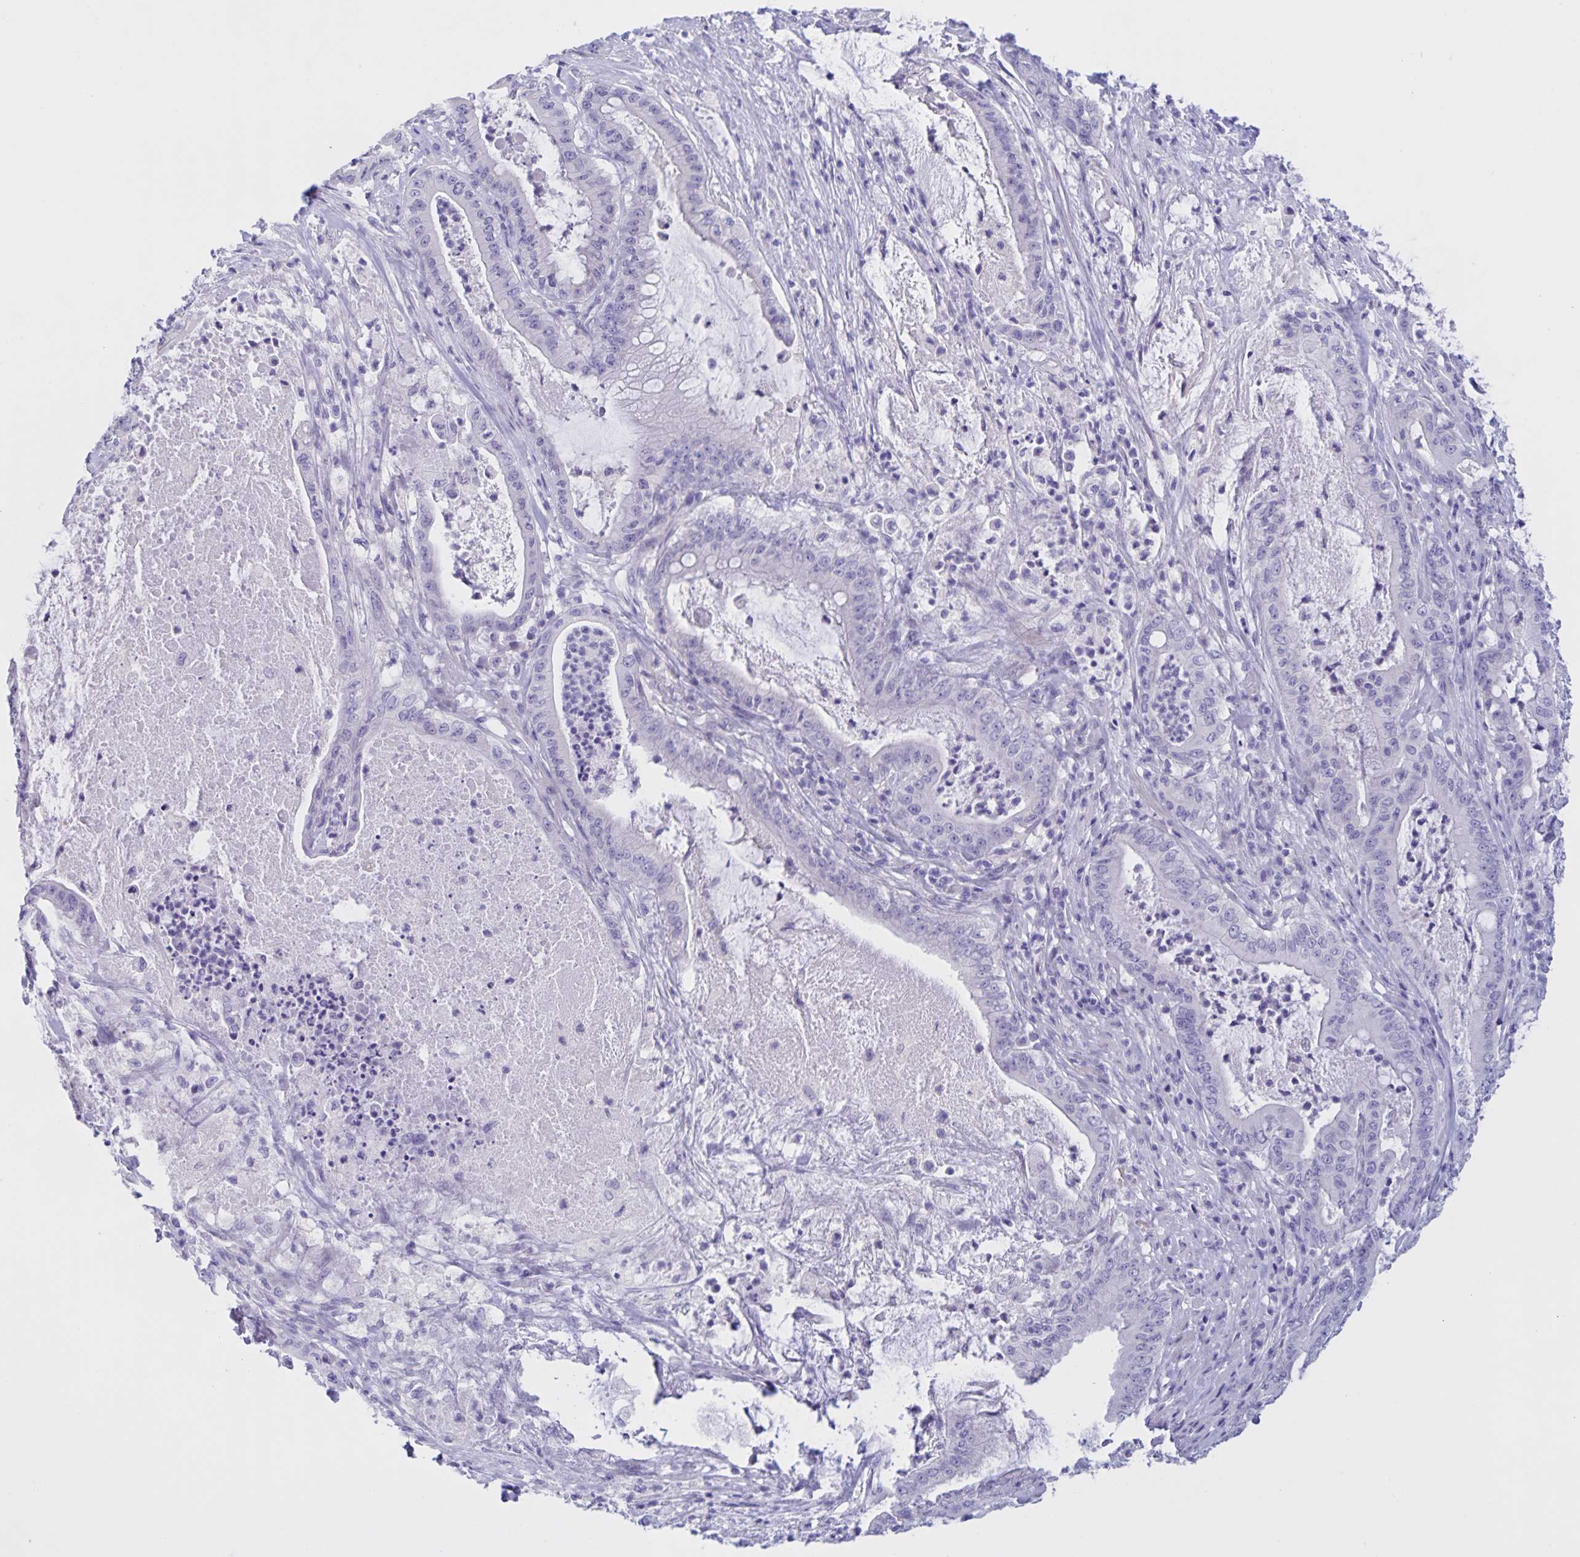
{"staining": {"intensity": "negative", "quantity": "none", "location": "none"}, "tissue": "pancreatic cancer", "cell_type": "Tumor cells", "image_type": "cancer", "snomed": [{"axis": "morphology", "description": "Adenocarcinoma, NOS"}, {"axis": "topography", "description": "Pancreas"}], "caption": "The histopathology image reveals no staining of tumor cells in adenocarcinoma (pancreatic).", "gene": "DMGDH", "patient": {"sex": "male", "age": 71}}